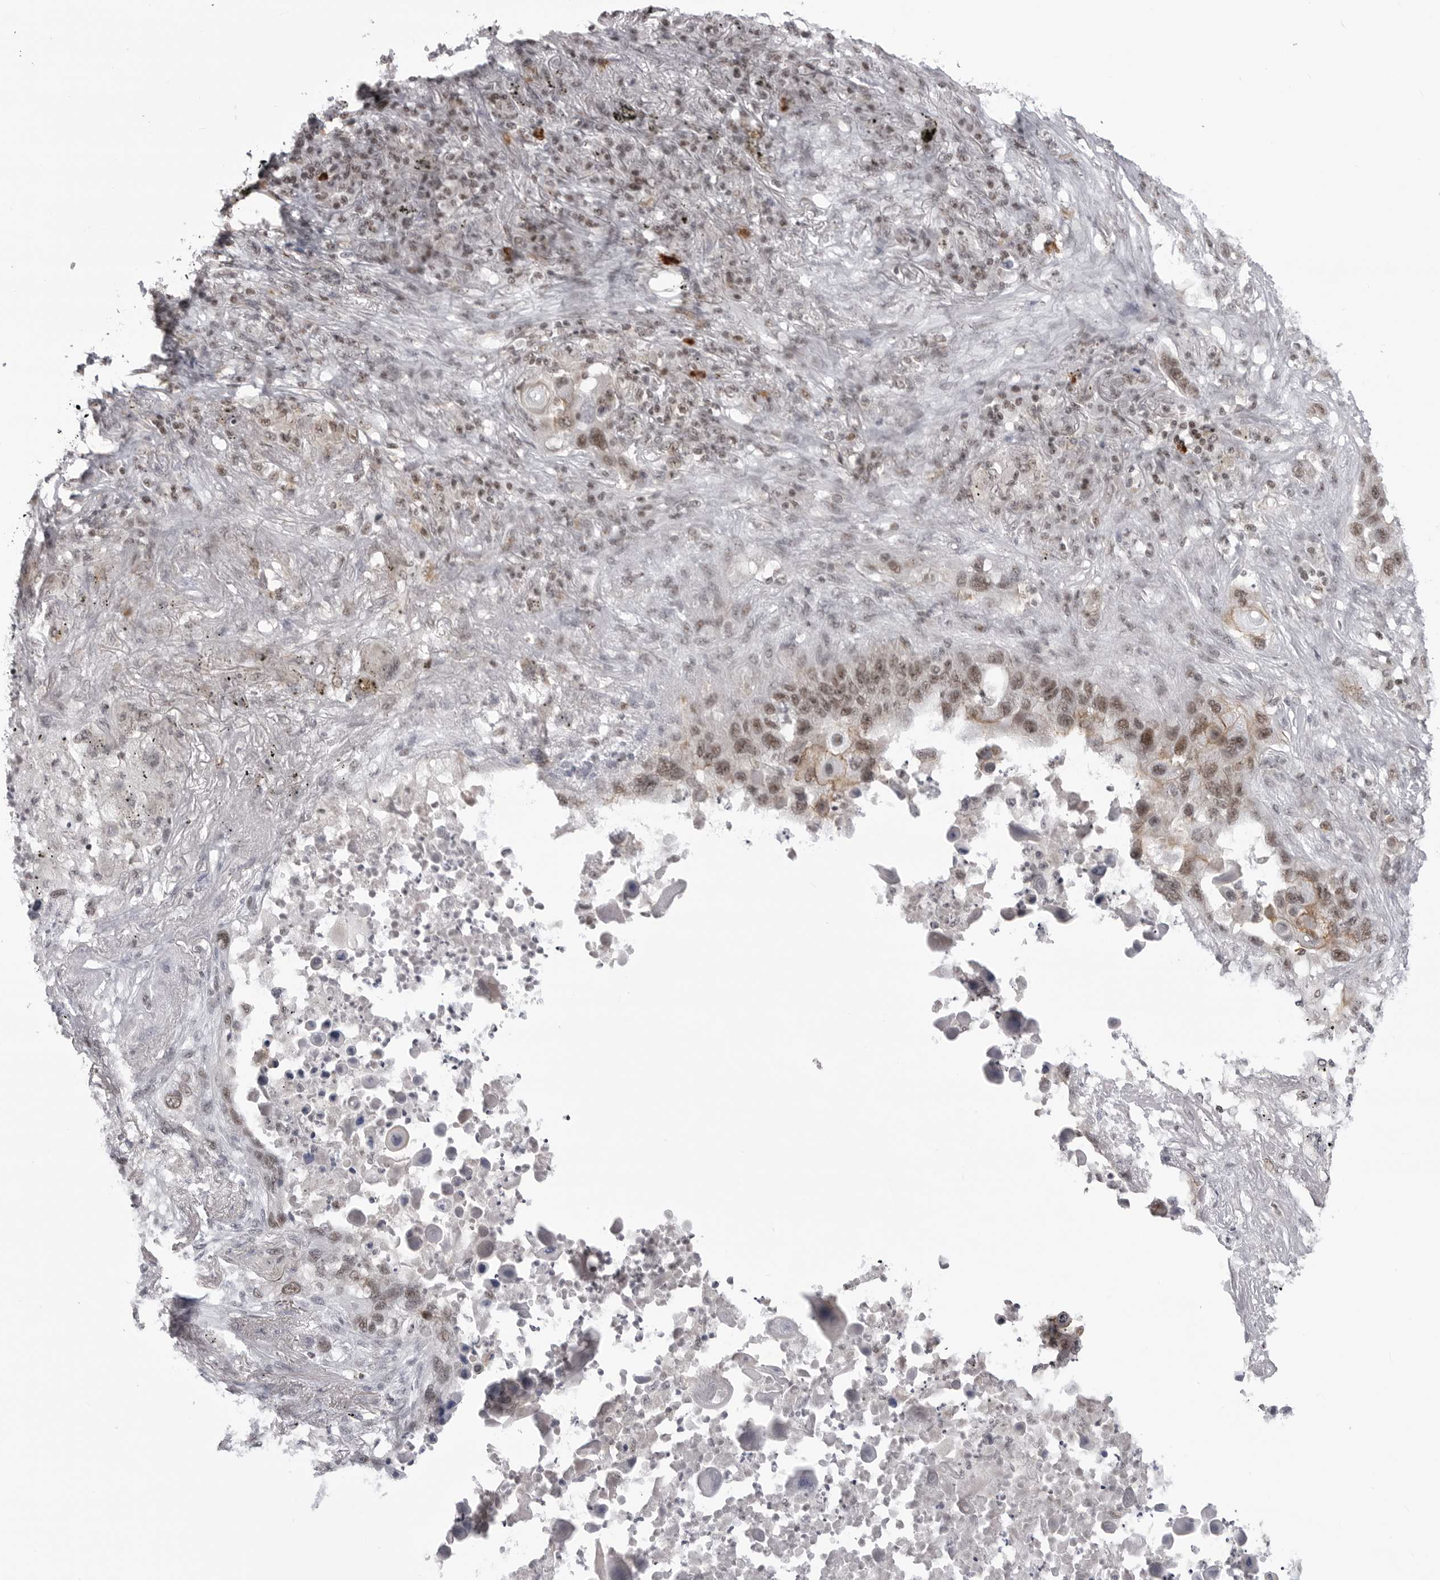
{"staining": {"intensity": "weak", "quantity": ">75%", "location": "nuclear"}, "tissue": "lung cancer", "cell_type": "Tumor cells", "image_type": "cancer", "snomed": [{"axis": "morphology", "description": "Squamous cell carcinoma, NOS"}, {"axis": "topography", "description": "Lung"}], "caption": "Immunohistochemical staining of human lung squamous cell carcinoma reveals weak nuclear protein positivity in about >75% of tumor cells.", "gene": "TRIM66", "patient": {"sex": "female", "age": 63}}